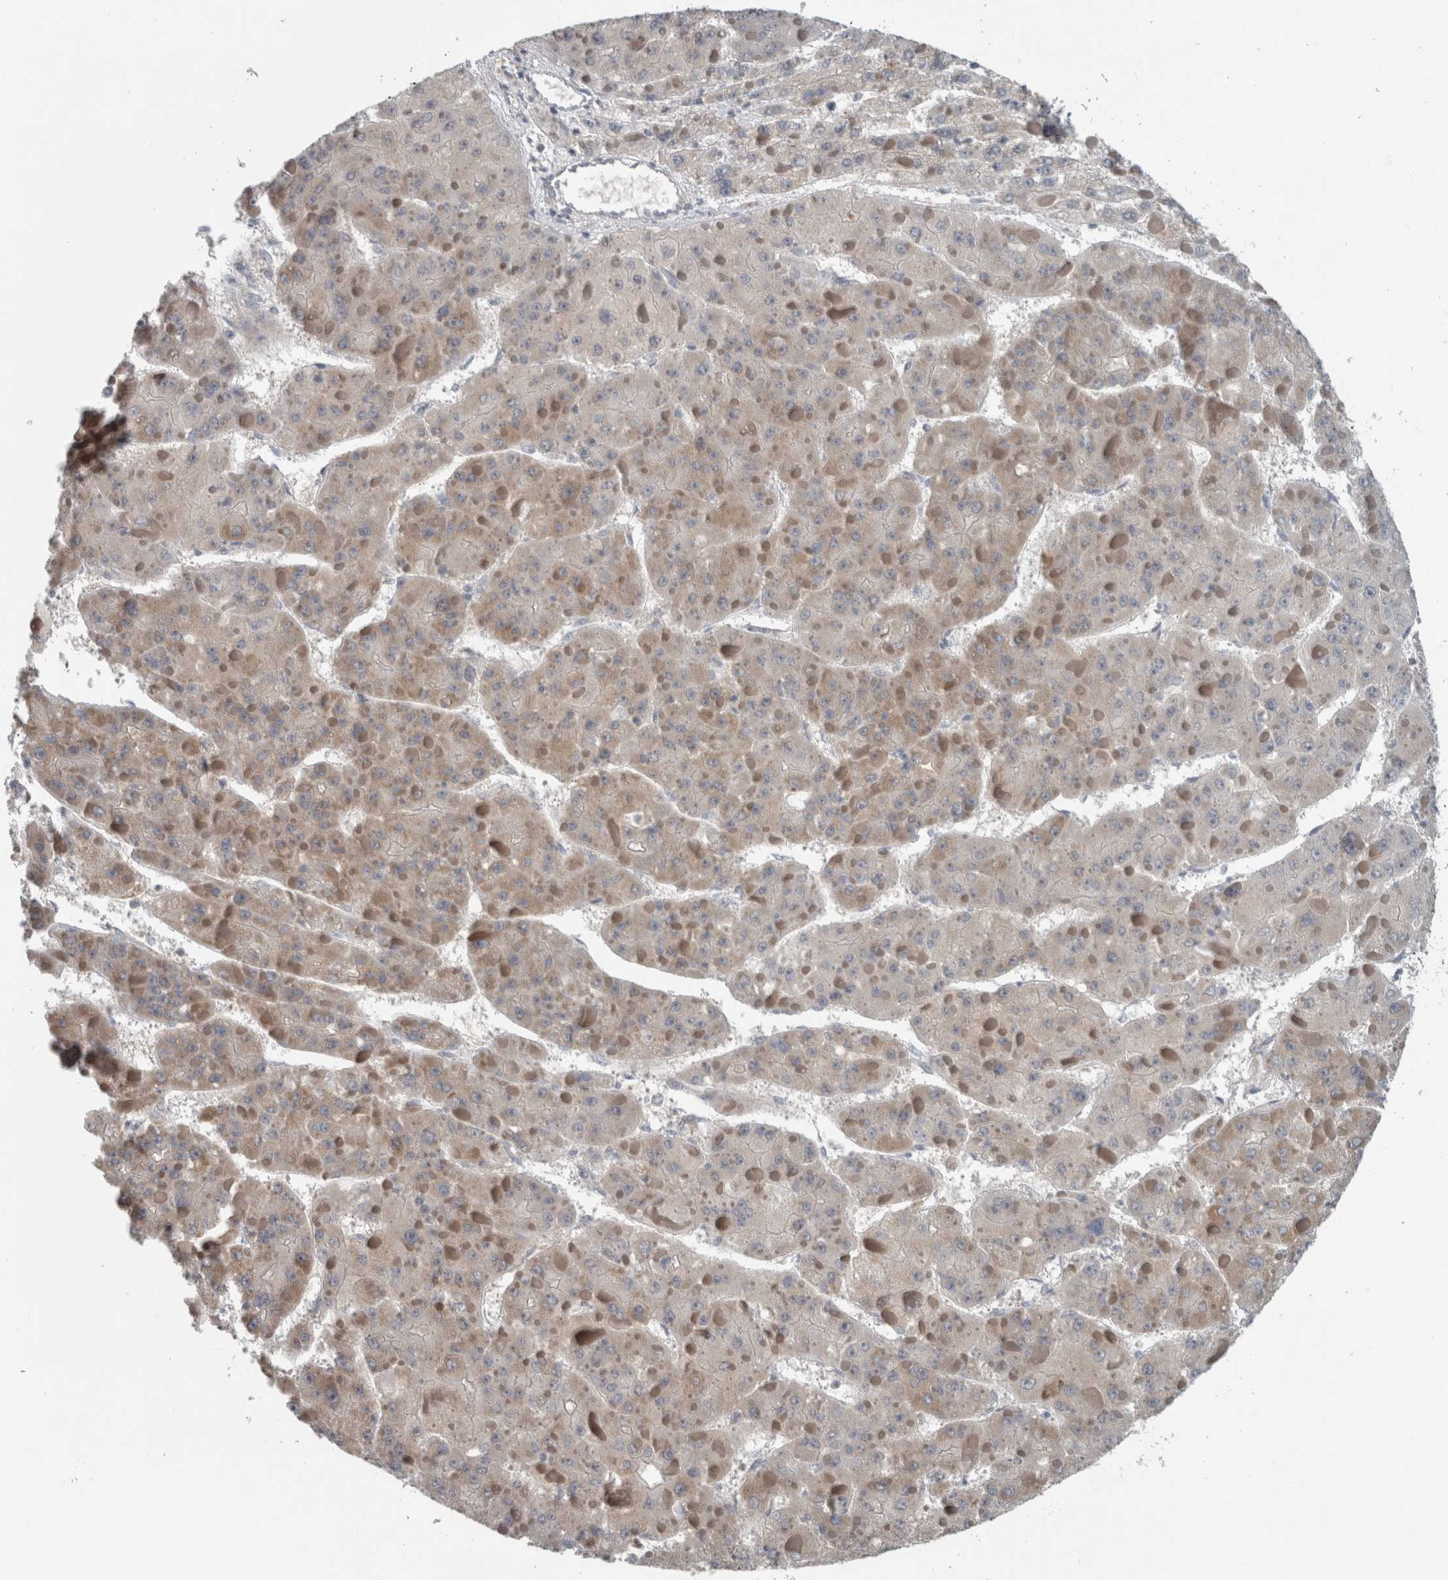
{"staining": {"intensity": "weak", "quantity": "<25%", "location": "cytoplasmic/membranous"}, "tissue": "liver cancer", "cell_type": "Tumor cells", "image_type": "cancer", "snomed": [{"axis": "morphology", "description": "Carcinoma, Hepatocellular, NOS"}, {"axis": "topography", "description": "Liver"}], "caption": "An immunohistochemistry (IHC) micrograph of liver cancer is shown. There is no staining in tumor cells of liver cancer. The staining is performed using DAB (3,3'-diaminobenzidine) brown chromogen with nuclei counter-stained in using hematoxylin.", "gene": "ARMC1", "patient": {"sex": "female", "age": 73}}